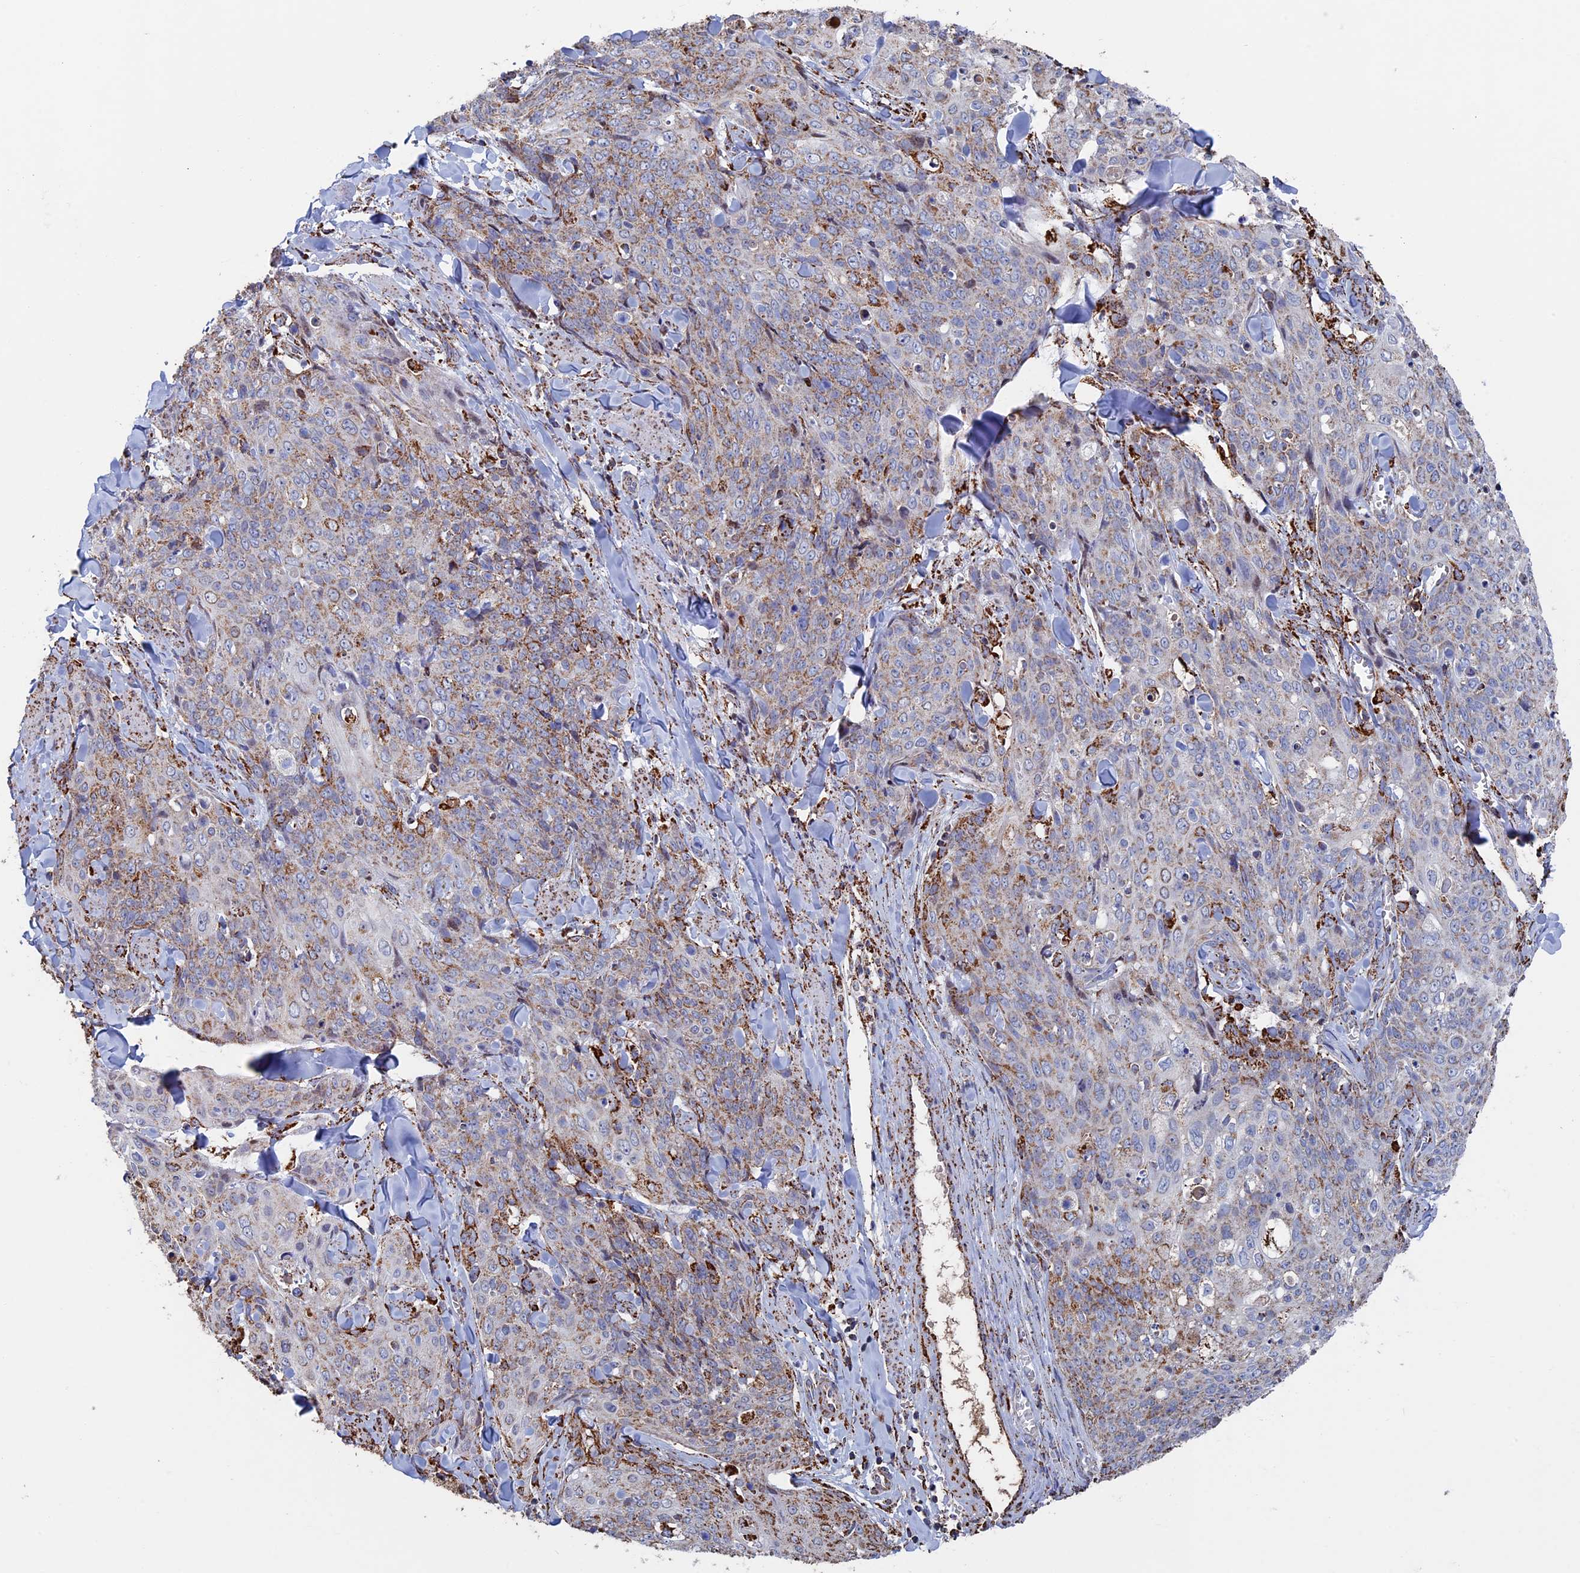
{"staining": {"intensity": "weak", "quantity": ">75%", "location": "cytoplasmic/membranous"}, "tissue": "skin cancer", "cell_type": "Tumor cells", "image_type": "cancer", "snomed": [{"axis": "morphology", "description": "Squamous cell carcinoma, NOS"}, {"axis": "topography", "description": "Skin"}, {"axis": "topography", "description": "Vulva"}], "caption": "Skin squamous cell carcinoma stained with a protein marker shows weak staining in tumor cells.", "gene": "SEC24D", "patient": {"sex": "female", "age": 85}}